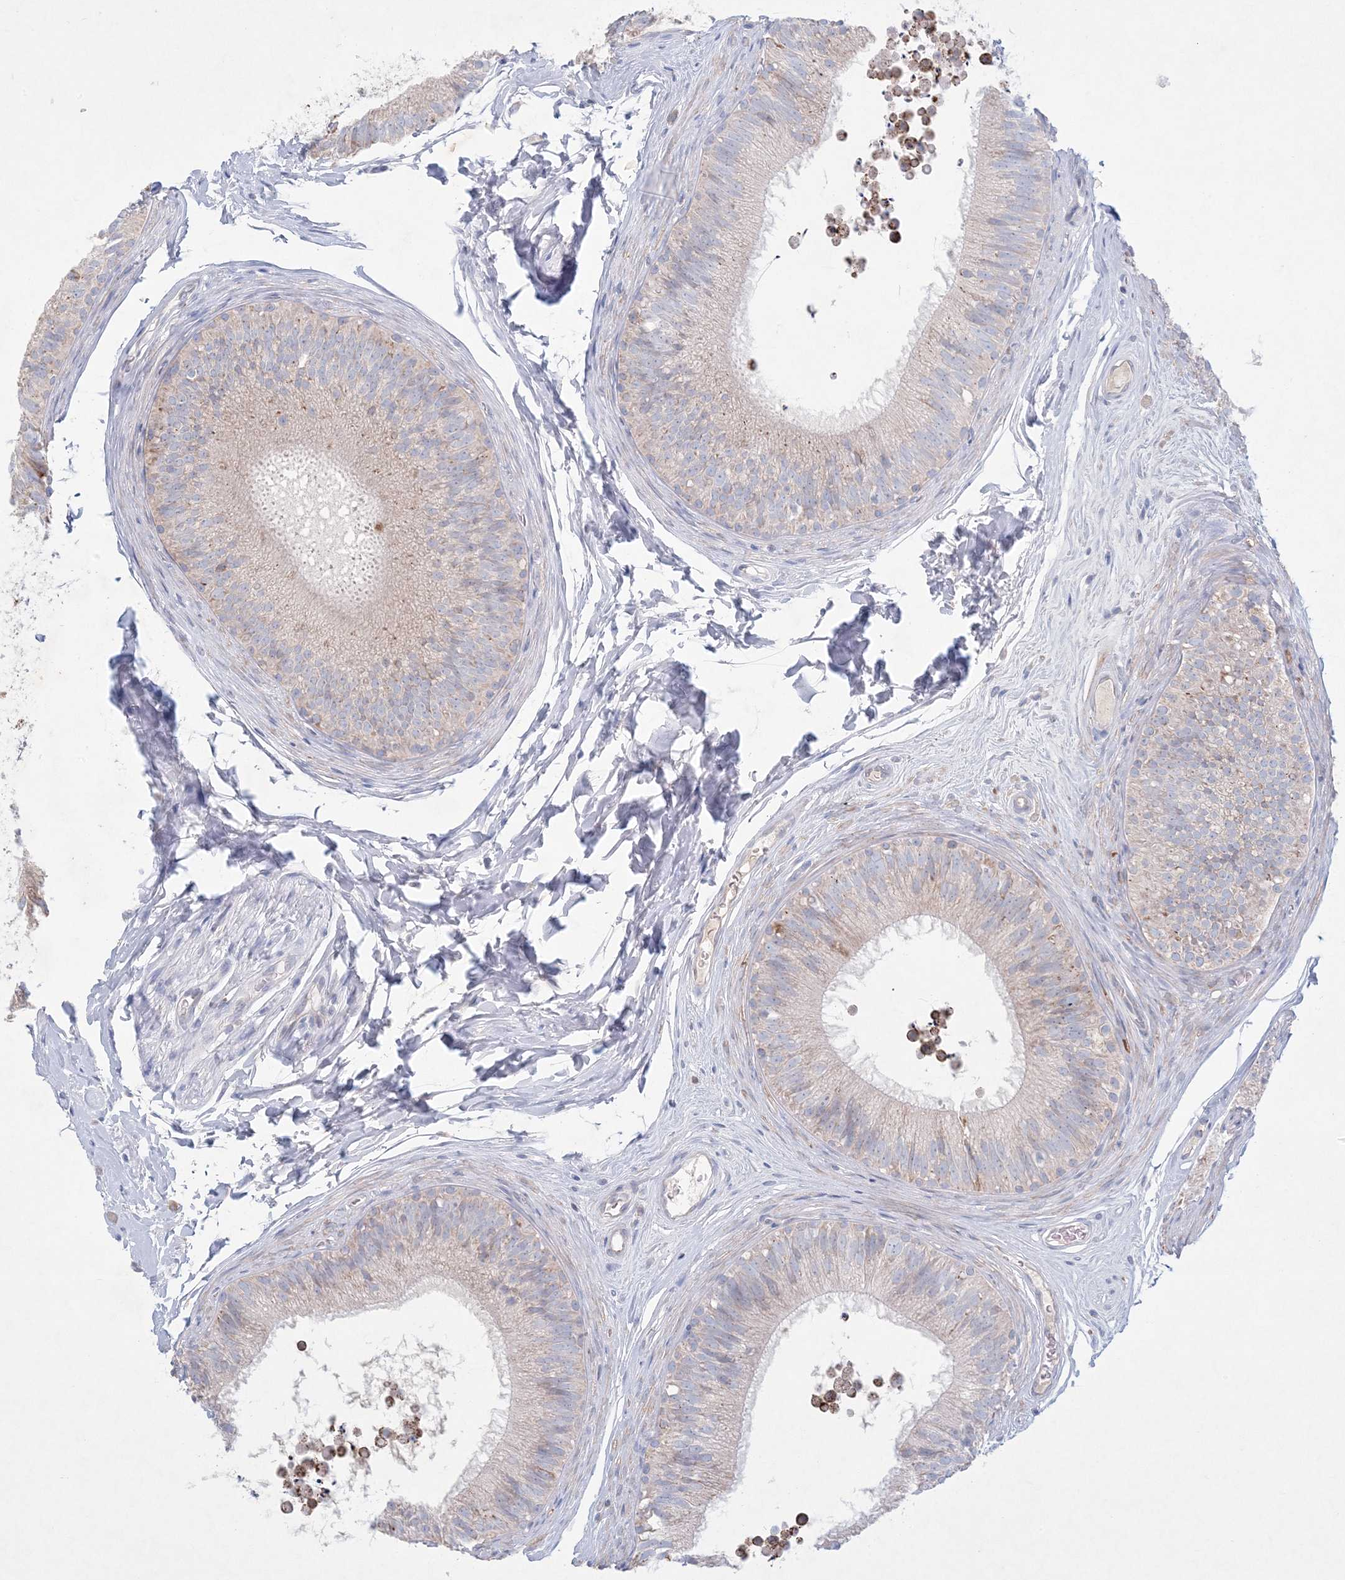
{"staining": {"intensity": "weak", "quantity": "<25%", "location": "cytoplasmic/membranous"}, "tissue": "epididymis", "cell_type": "Glandular cells", "image_type": "normal", "snomed": [{"axis": "morphology", "description": "Normal tissue, NOS"}, {"axis": "topography", "description": "Epididymis"}], "caption": "Immunohistochemistry of benign epididymis displays no expression in glandular cells. The staining is performed using DAB (3,3'-diaminobenzidine) brown chromogen with nuclei counter-stained in using hematoxylin.", "gene": "KCTD6", "patient": {"sex": "male", "age": 29}}